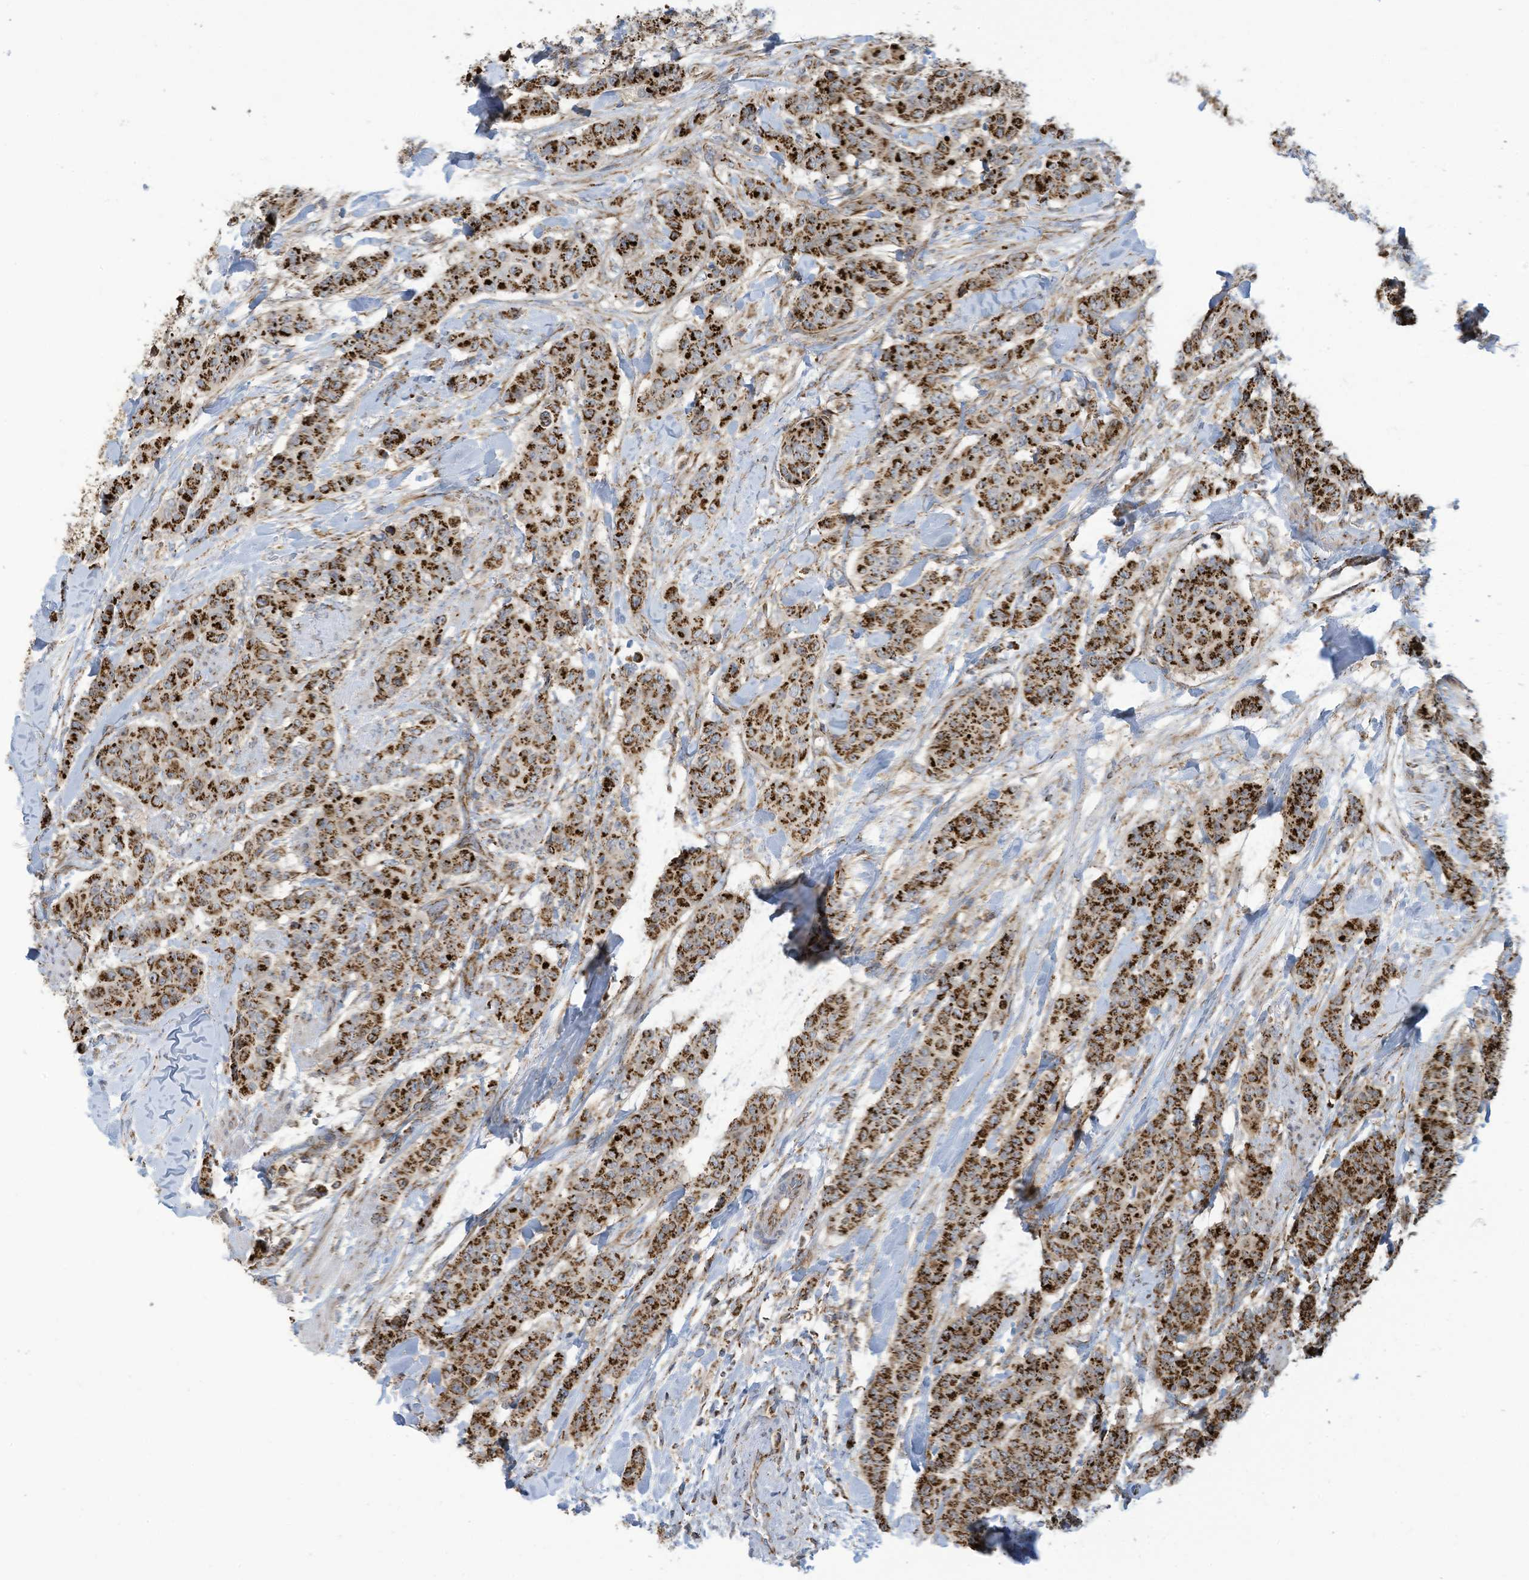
{"staining": {"intensity": "strong", "quantity": ">75%", "location": "cytoplasmic/membranous"}, "tissue": "breast cancer", "cell_type": "Tumor cells", "image_type": "cancer", "snomed": [{"axis": "morphology", "description": "Duct carcinoma"}, {"axis": "topography", "description": "Breast"}], "caption": "About >75% of tumor cells in infiltrating ductal carcinoma (breast) display strong cytoplasmic/membranous protein positivity as visualized by brown immunohistochemical staining.", "gene": "COX10", "patient": {"sex": "female", "age": 40}}